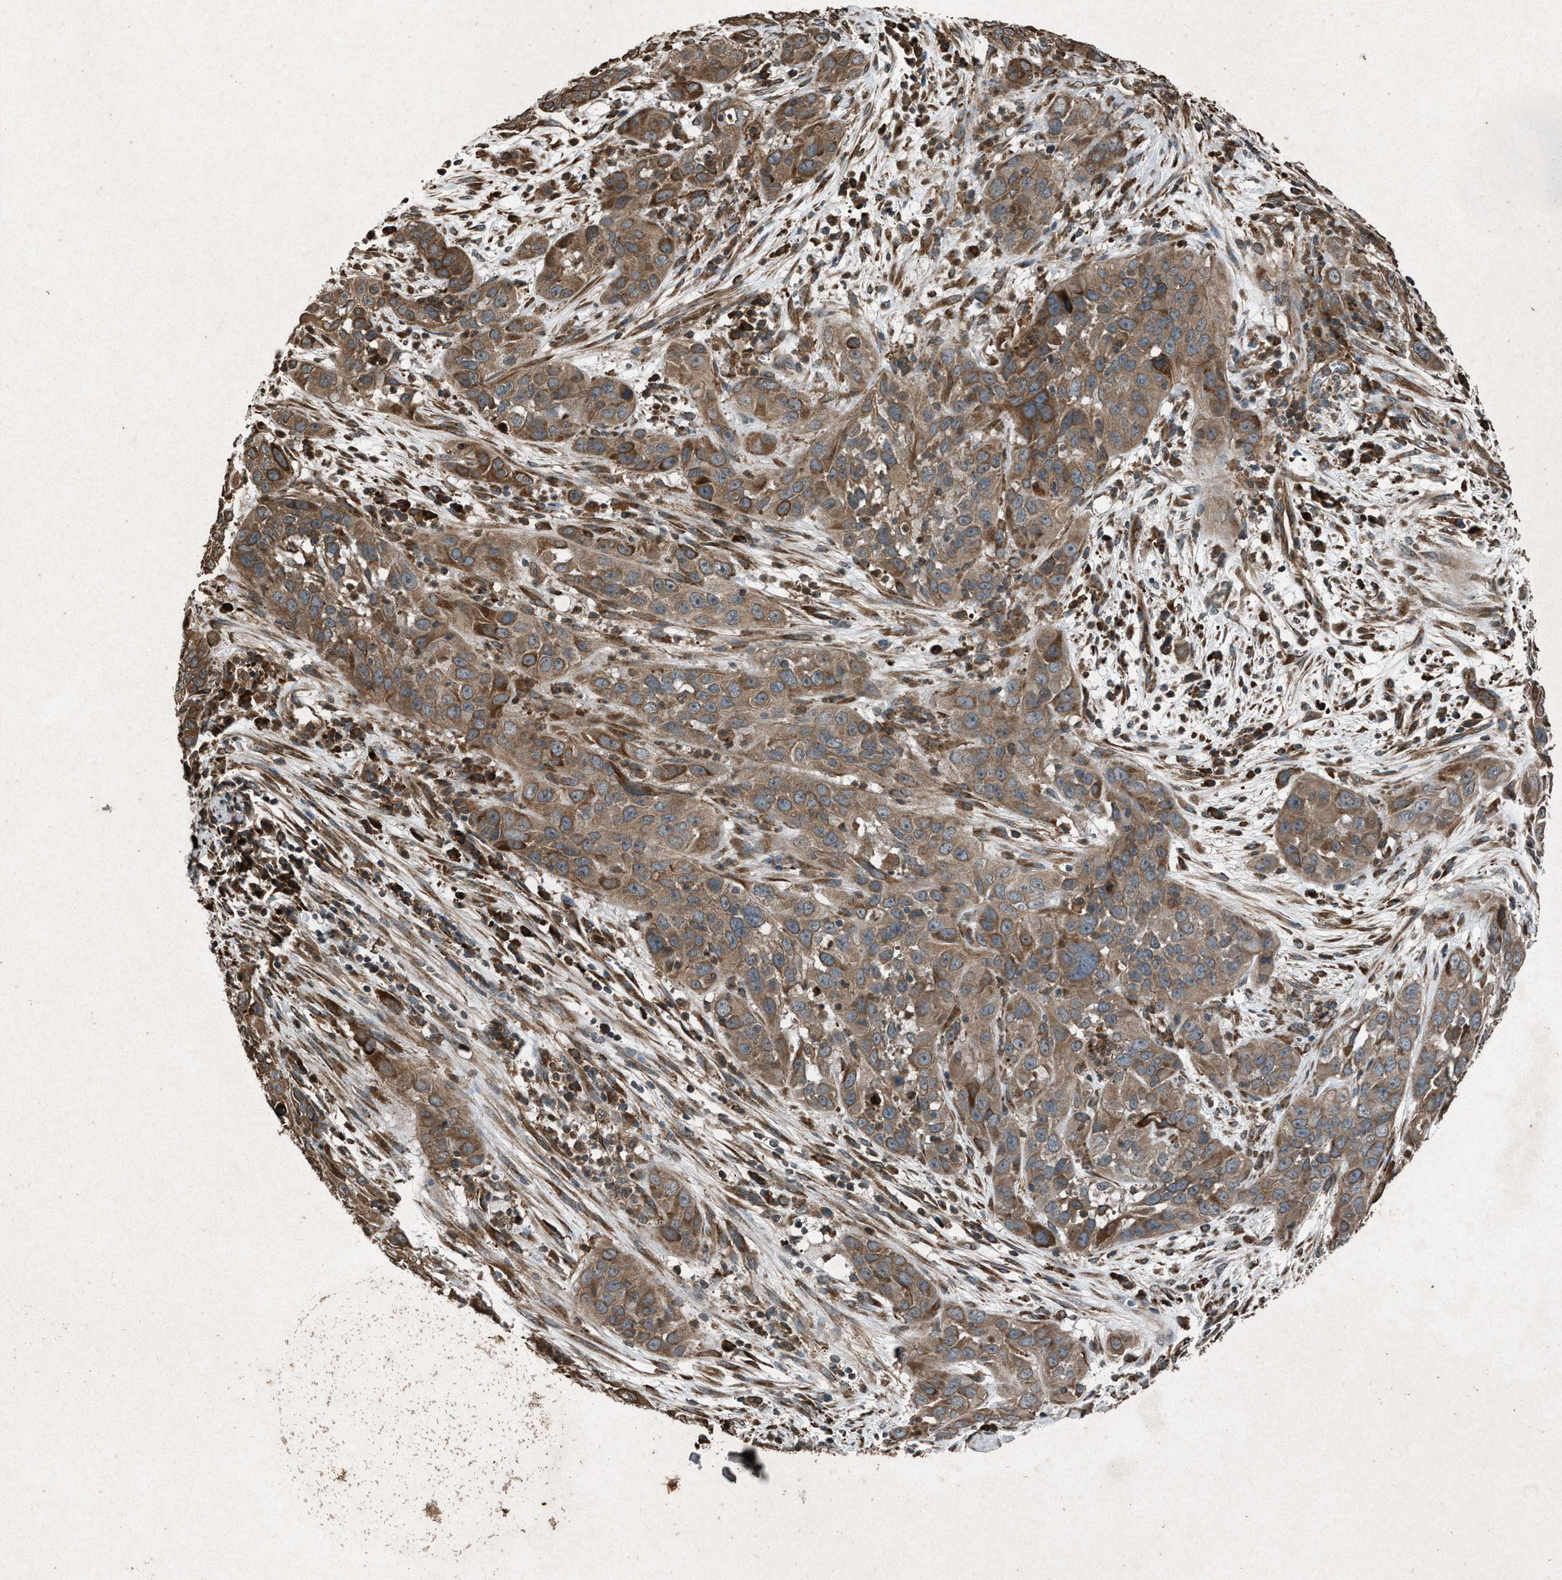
{"staining": {"intensity": "moderate", "quantity": ">75%", "location": "cytoplasmic/membranous"}, "tissue": "cervical cancer", "cell_type": "Tumor cells", "image_type": "cancer", "snomed": [{"axis": "morphology", "description": "Squamous cell carcinoma, NOS"}, {"axis": "topography", "description": "Cervix"}], "caption": "High-magnification brightfield microscopy of cervical squamous cell carcinoma stained with DAB (3,3'-diaminobenzidine) (brown) and counterstained with hematoxylin (blue). tumor cells exhibit moderate cytoplasmic/membranous staining is identified in approximately>75% of cells.", "gene": "CALR", "patient": {"sex": "female", "age": 32}}